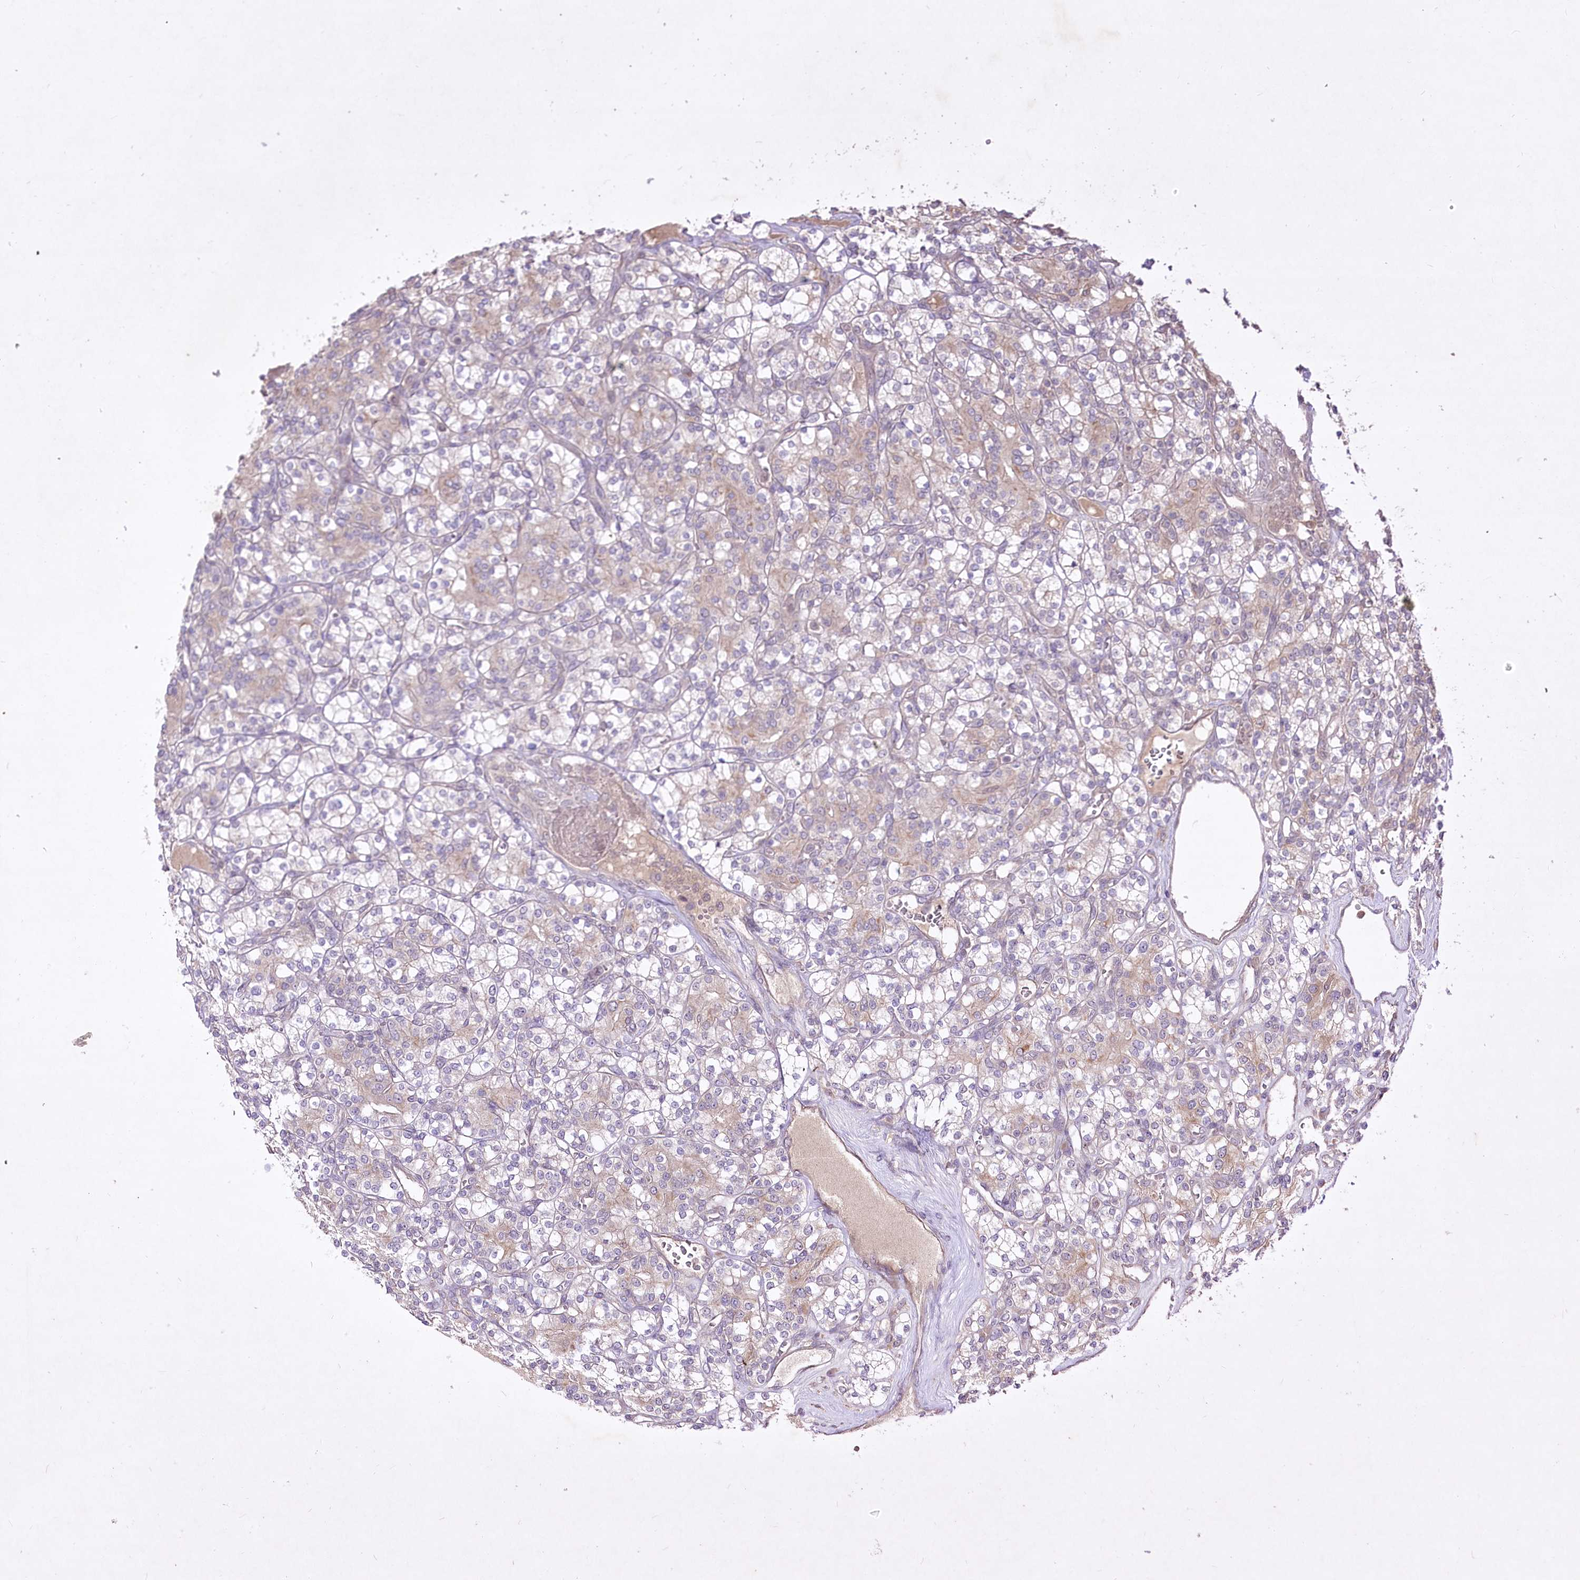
{"staining": {"intensity": "weak", "quantity": "25%-75%", "location": "cytoplasmic/membranous"}, "tissue": "renal cancer", "cell_type": "Tumor cells", "image_type": "cancer", "snomed": [{"axis": "morphology", "description": "Adenocarcinoma, NOS"}, {"axis": "topography", "description": "Kidney"}], "caption": "The photomicrograph displays a brown stain indicating the presence of a protein in the cytoplasmic/membranous of tumor cells in adenocarcinoma (renal).", "gene": "HELT", "patient": {"sex": "male", "age": 77}}